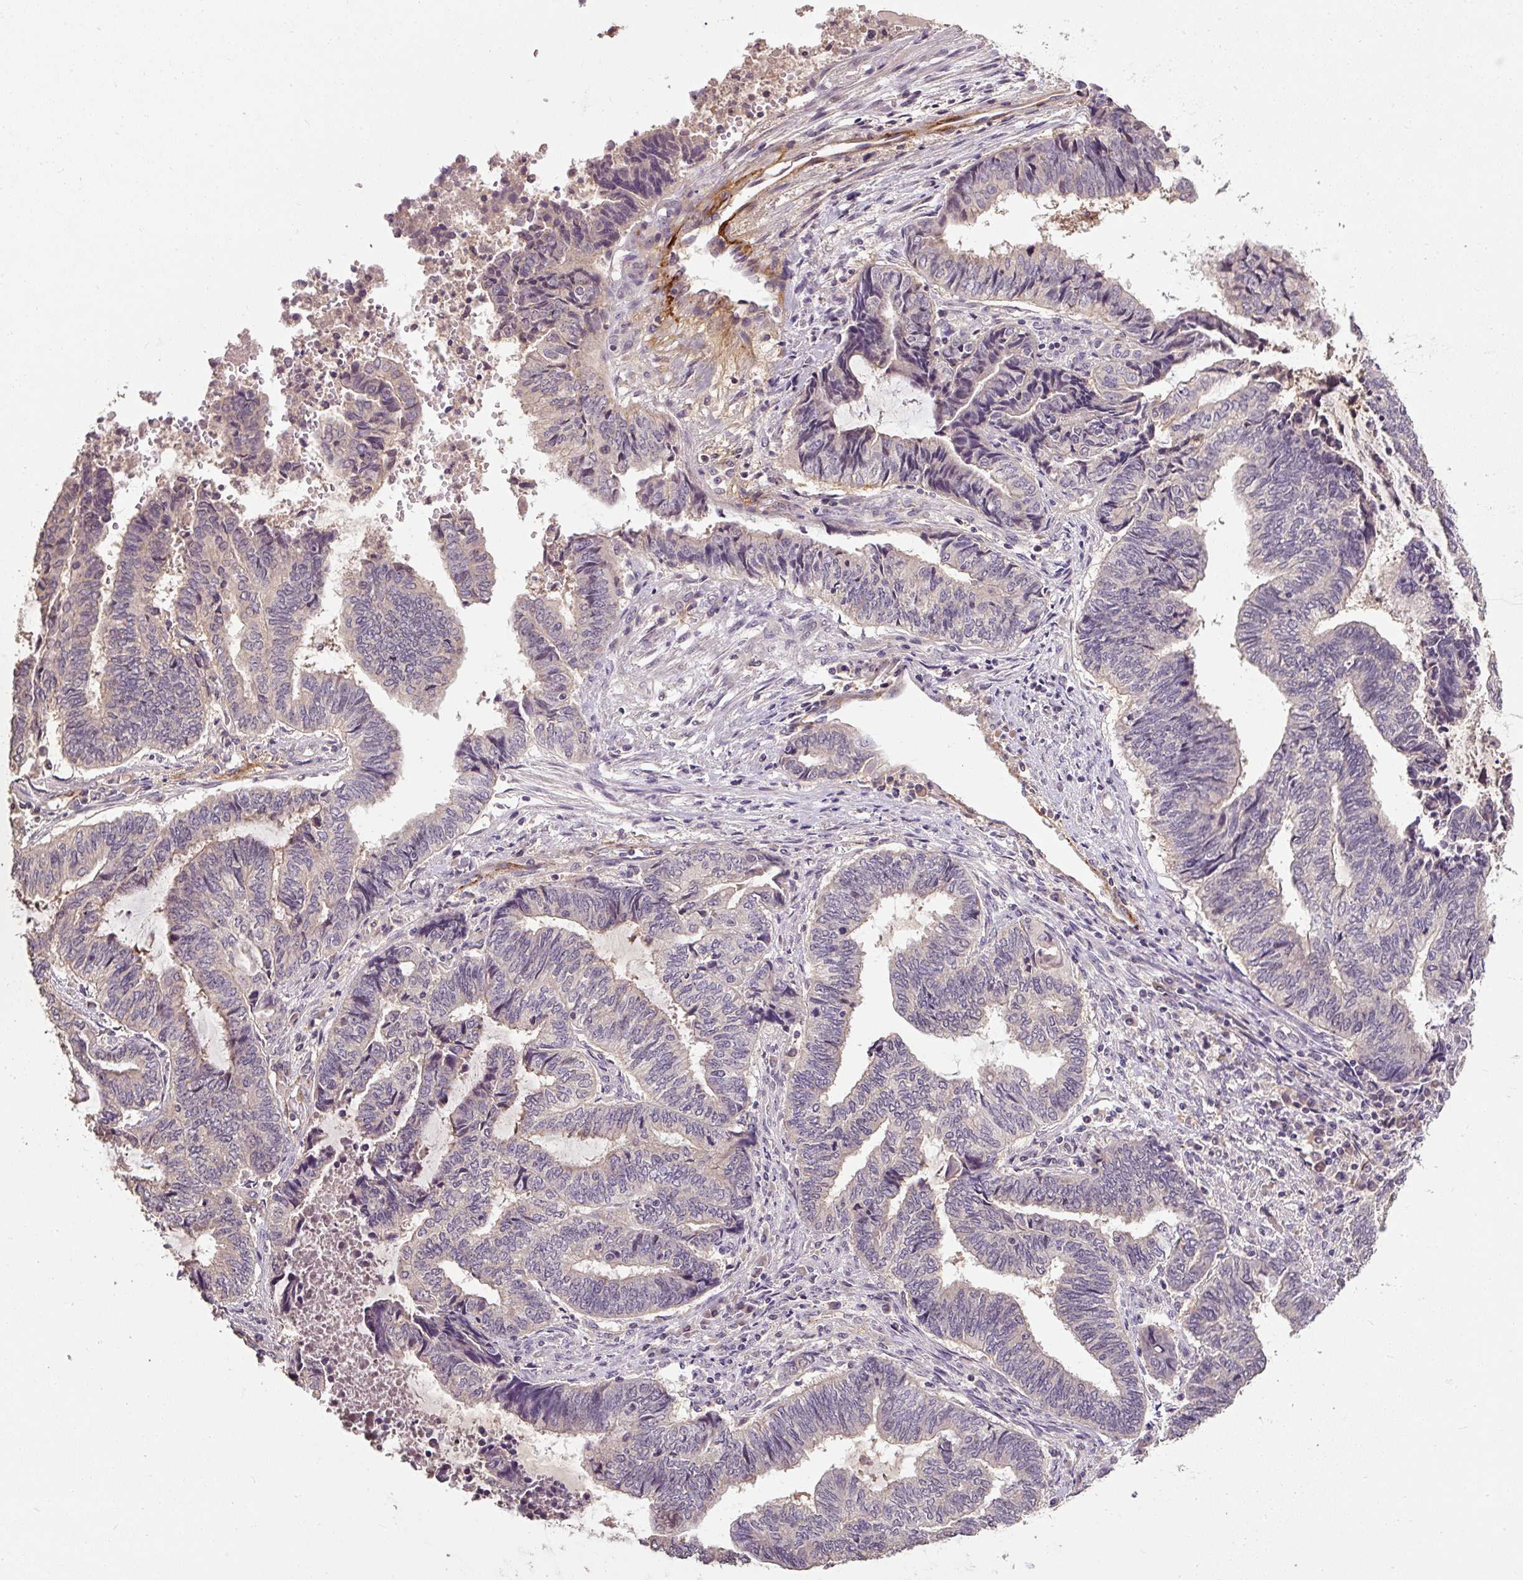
{"staining": {"intensity": "negative", "quantity": "none", "location": "none"}, "tissue": "endometrial cancer", "cell_type": "Tumor cells", "image_type": "cancer", "snomed": [{"axis": "morphology", "description": "Adenocarcinoma, NOS"}, {"axis": "topography", "description": "Uterus"}, {"axis": "topography", "description": "Endometrium"}], "caption": "High power microscopy histopathology image of an immunohistochemistry image of endometrial cancer (adenocarcinoma), revealing no significant positivity in tumor cells.", "gene": "CFAP65", "patient": {"sex": "female", "age": 70}}